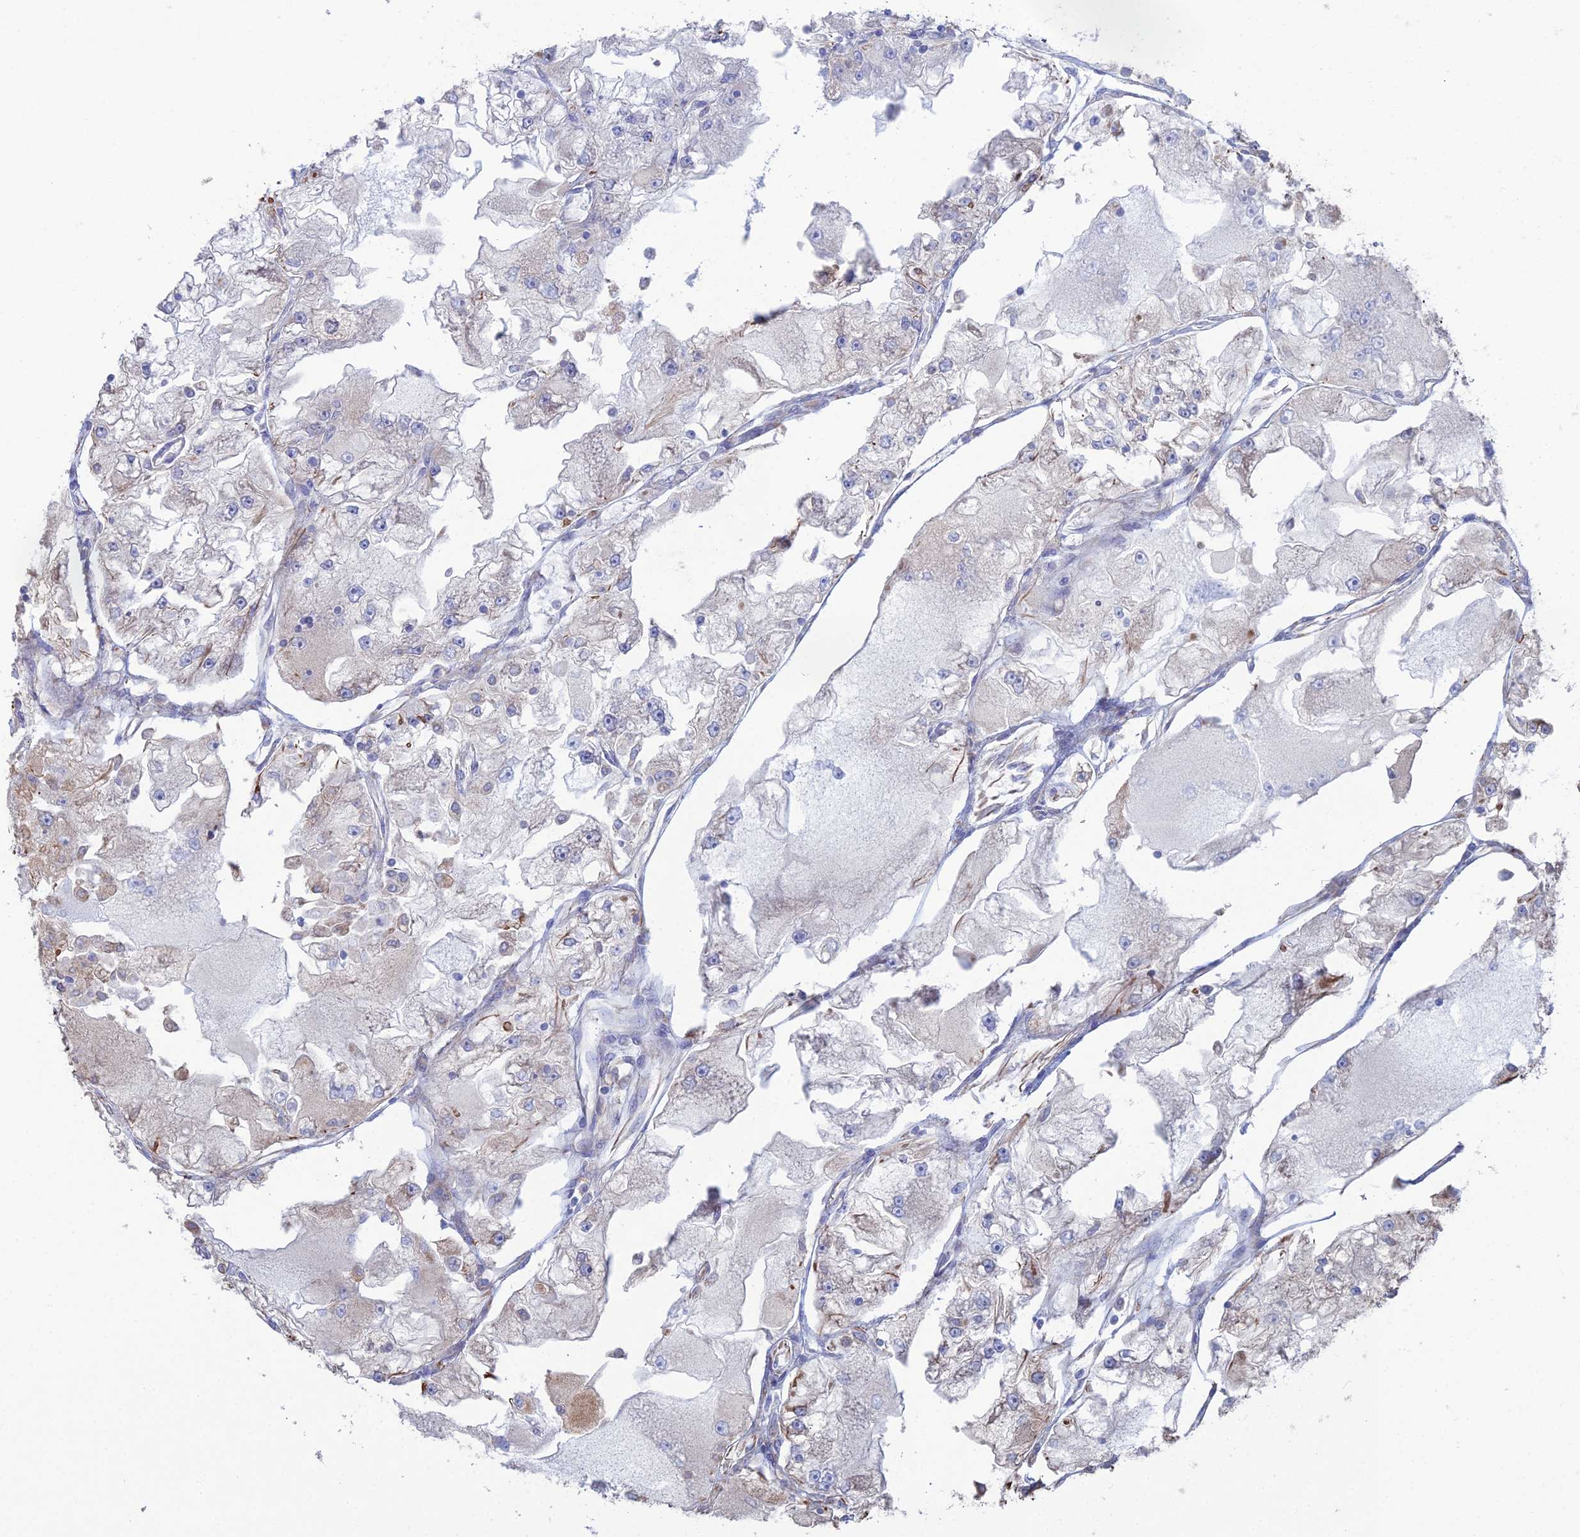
{"staining": {"intensity": "negative", "quantity": "none", "location": "none"}, "tissue": "renal cancer", "cell_type": "Tumor cells", "image_type": "cancer", "snomed": [{"axis": "morphology", "description": "Adenocarcinoma, NOS"}, {"axis": "topography", "description": "Kidney"}], "caption": "IHC of human renal cancer reveals no positivity in tumor cells.", "gene": "CLVS2", "patient": {"sex": "female", "age": 72}}